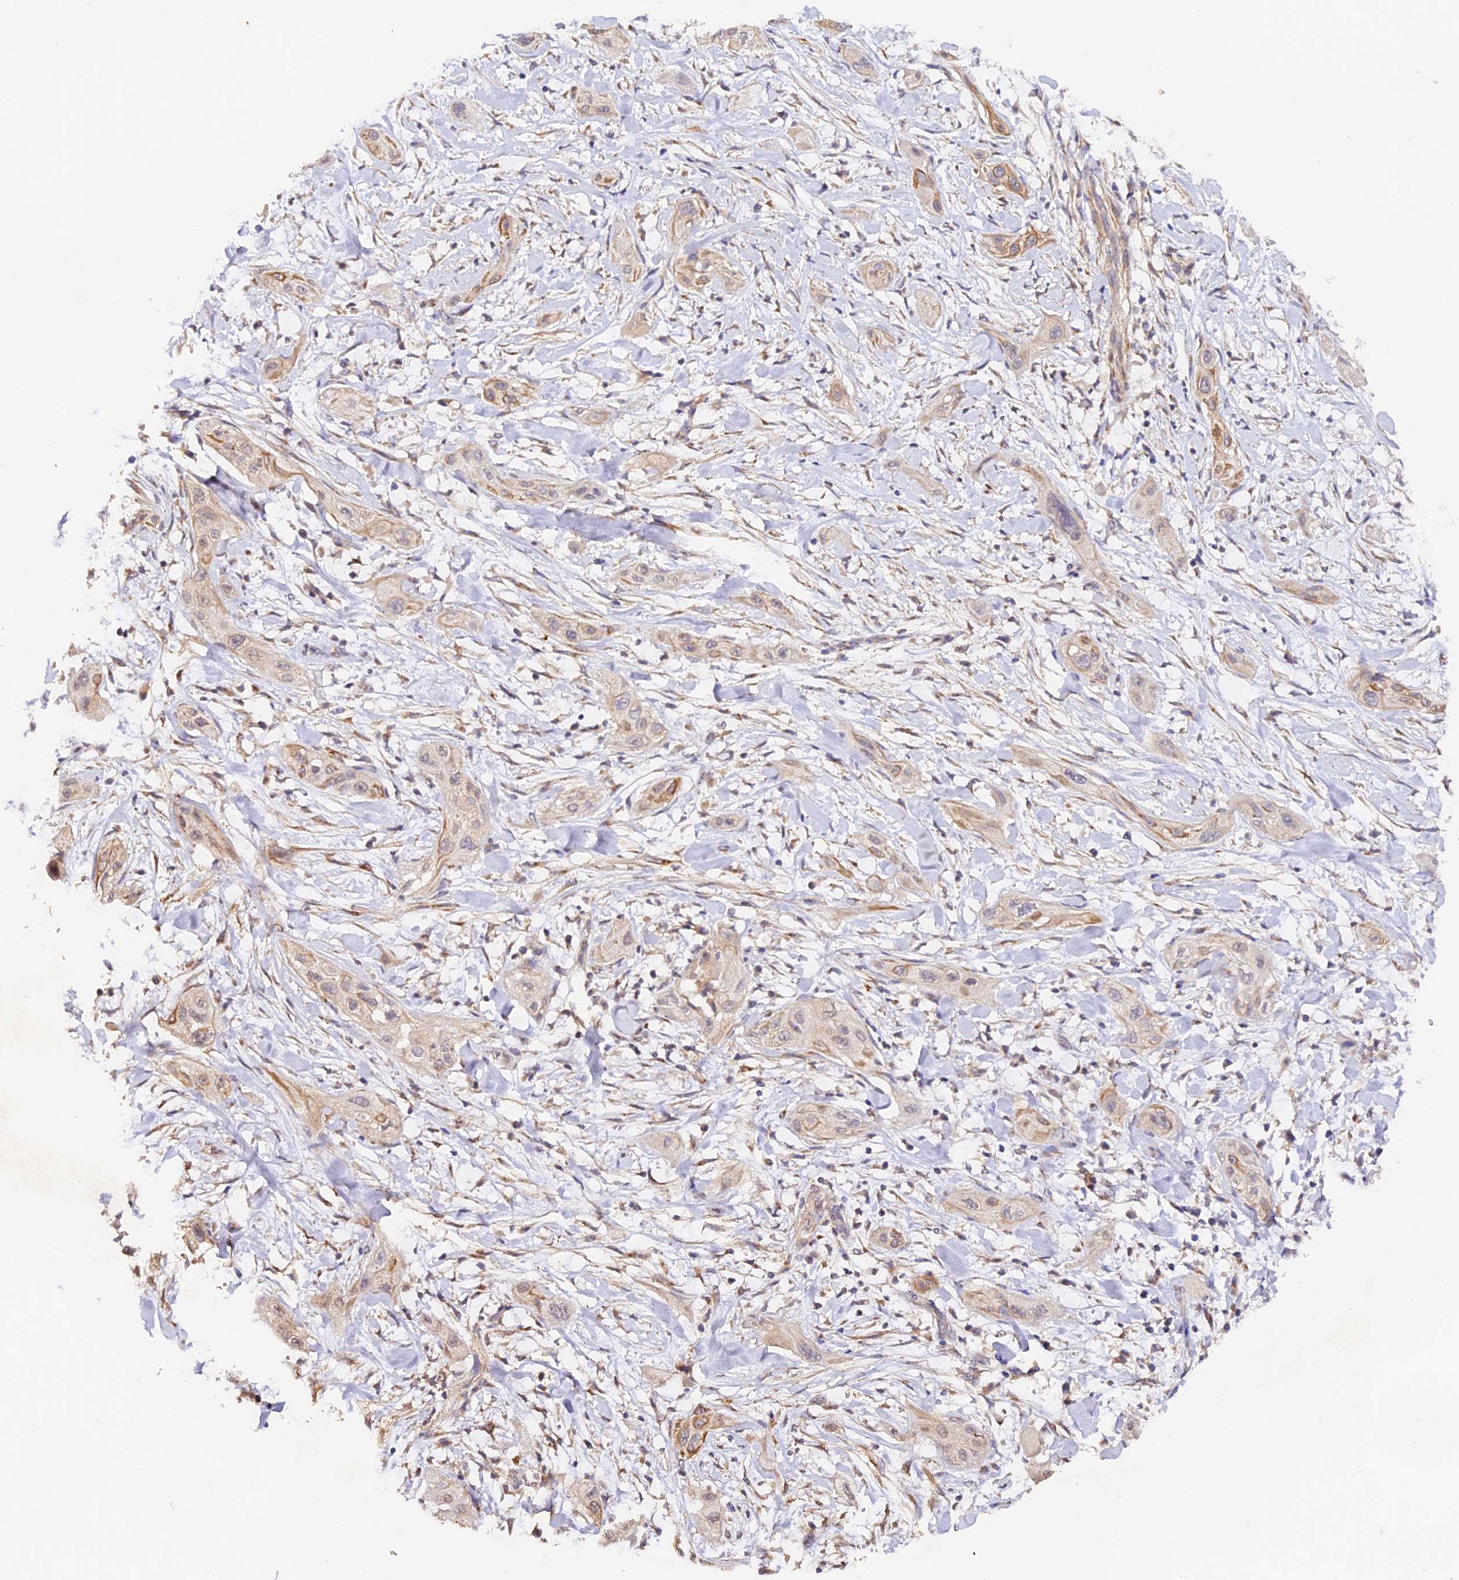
{"staining": {"intensity": "weak", "quantity": "25%-75%", "location": "cytoplasmic/membranous"}, "tissue": "lung cancer", "cell_type": "Tumor cells", "image_type": "cancer", "snomed": [{"axis": "morphology", "description": "Squamous cell carcinoma, NOS"}, {"axis": "topography", "description": "Lung"}], "caption": "Weak cytoplasmic/membranous positivity is present in about 25%-75% of tumor cells in squamous cell carcinoma (lung).", "gene": "TANGO6", "patient": {"sex": "female", "age": 47}}